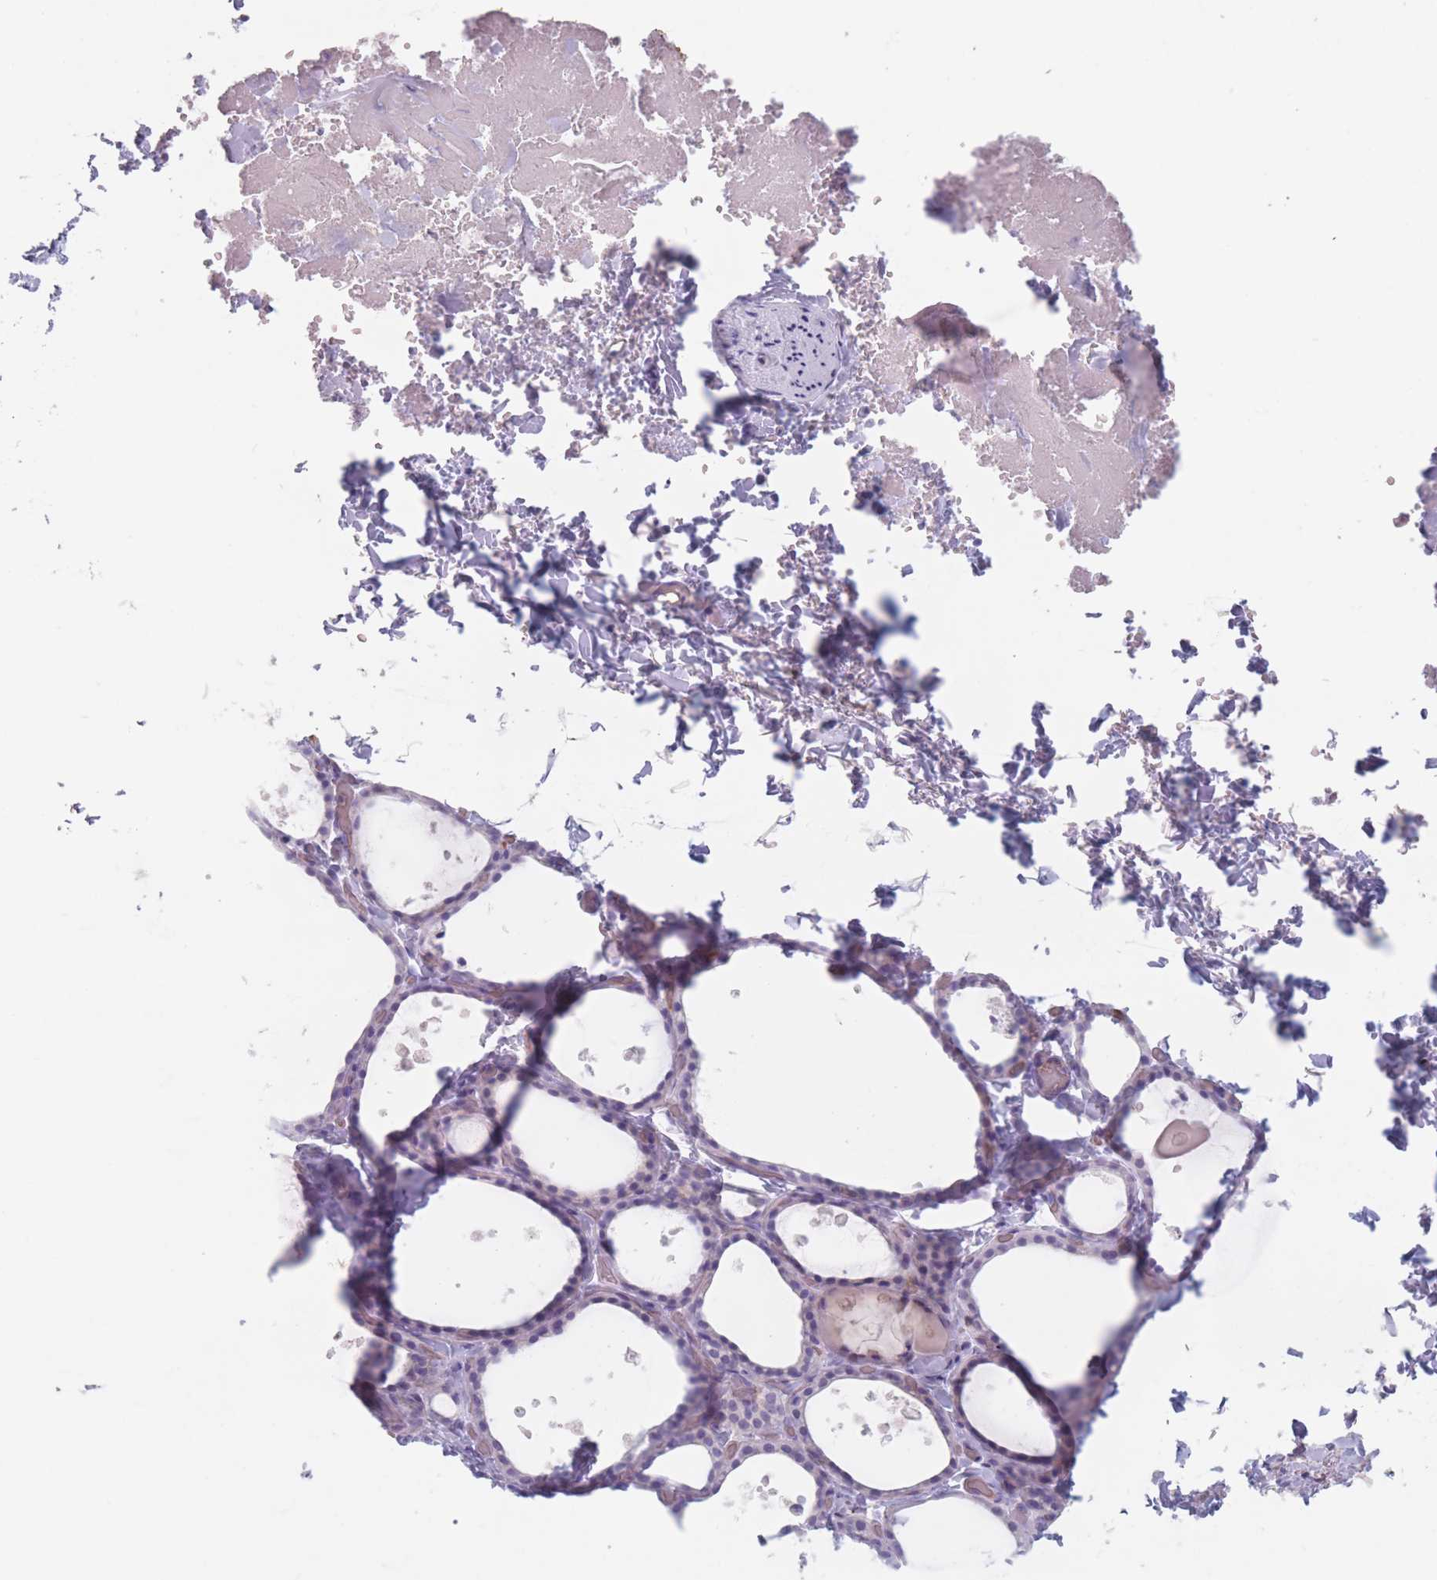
{"staining": {"intensity": "negative", "quantity": "none", "location": "none"}, "tissue": "thyroid gland", "cell_type": "Glandular cells", "image_type": "normal", "snomed": [{"axis": "morphology", "description": "Normal tissue, NOS"}, {"axis": "topography", "description": "Thyroid gland"}], "caption": "Immunohistochemistry histopathology image of normal thyroid gland: human thyroid gland stained with DAB displays no significant protein staining in glandular cells.", "gene": "PIGM", "patient": {"sex": "female", "age": 44}}